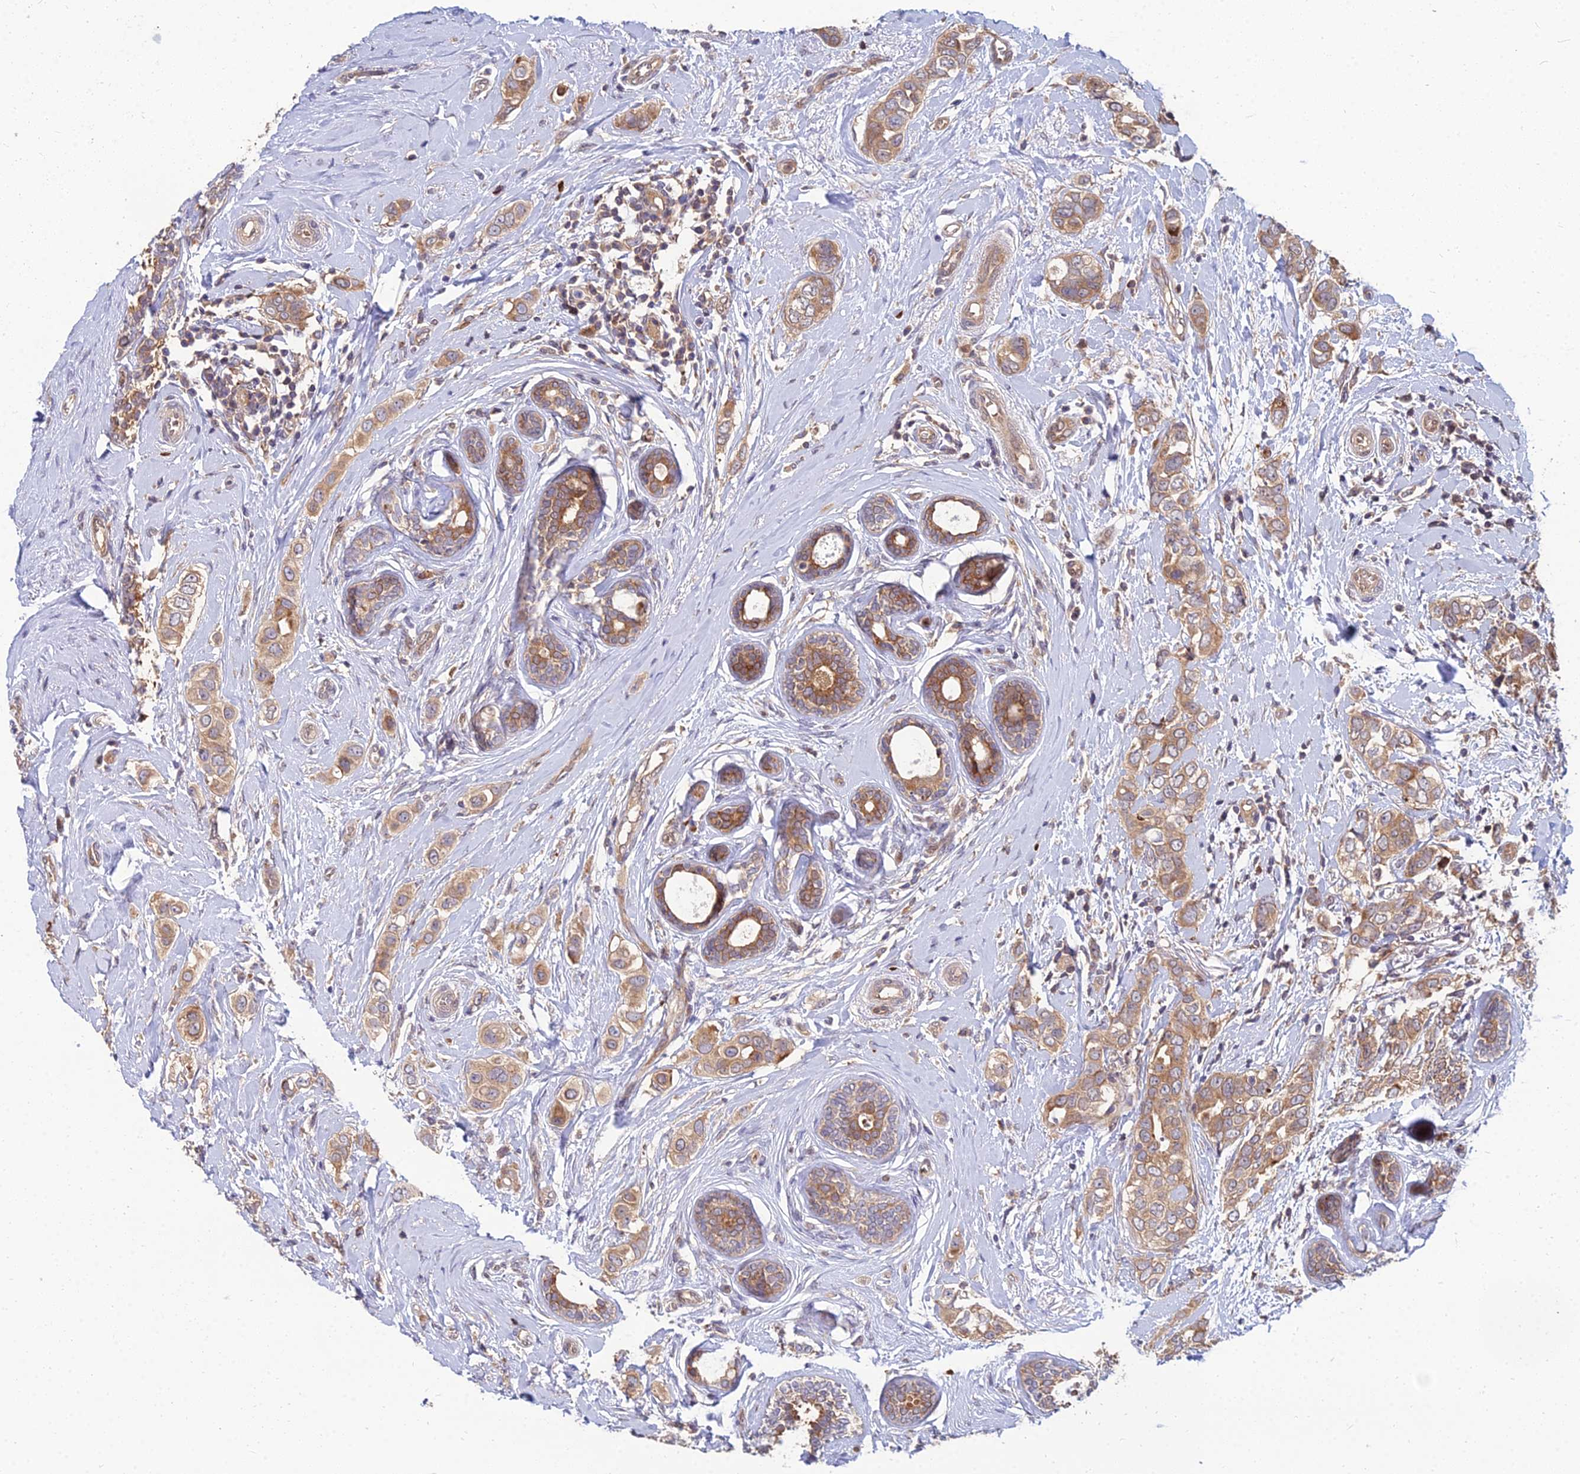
{"staining": {"intensity": "moderate", "quantity": ">75%", "location": "cytoplasmic/membranous"}, "tissue": "breast cancer", "cell_type": "Tumor cells", "image_type": "cancer", "snomed": [{"axis": "morphology", "description": "Lobular carcinoma"}, {"axis": "topography", "description": "Breast"}], "caption": "Protein expression analysis of breast cancer shows moderate cytoplasmic/membranous positivity in about >75% of tumor cells.", "gene": "CCT6B", "patient": {"sex": "female", "age": 51}}